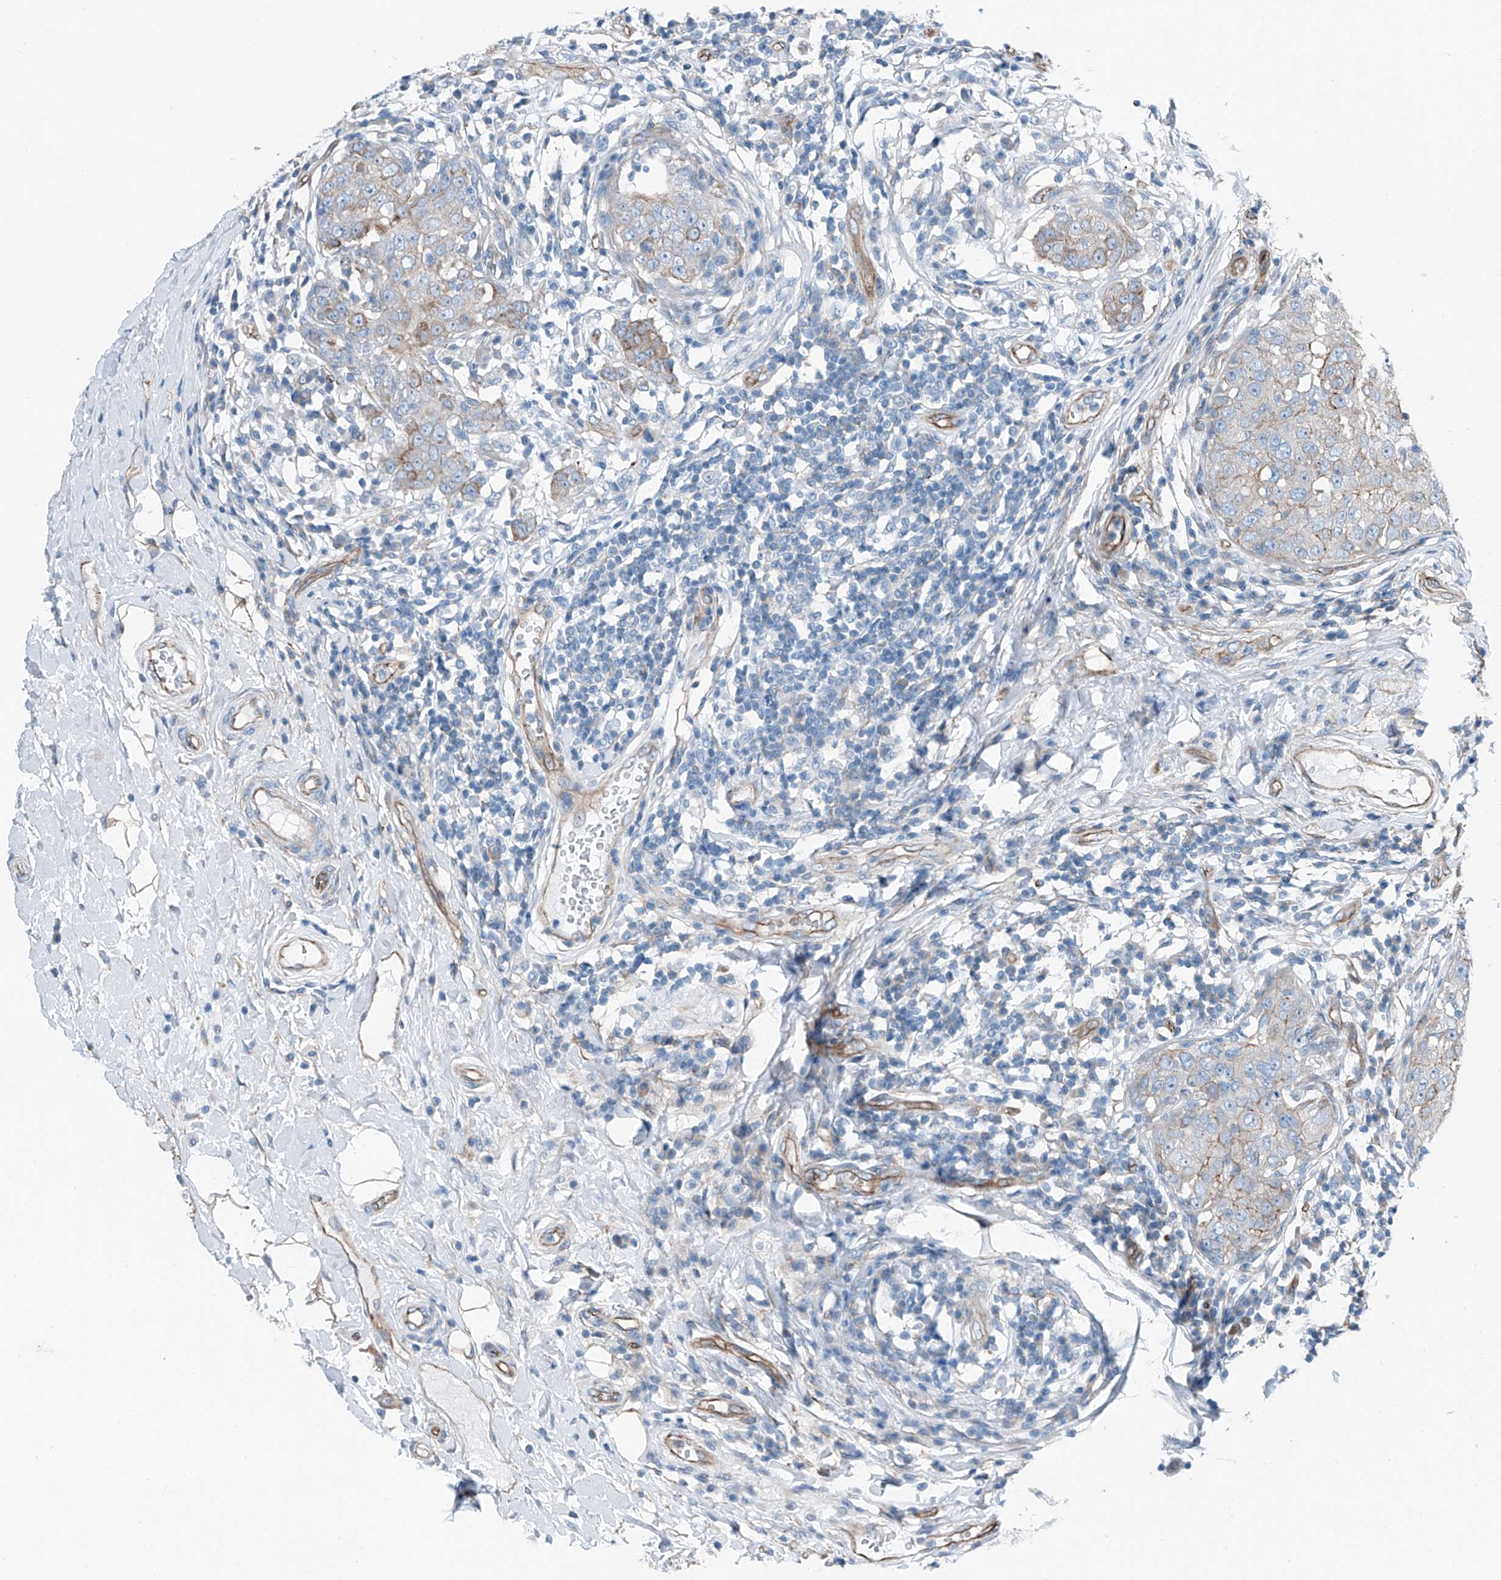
{"staining": {"intensity": "weak", "quantity": "<25%", "location": "cytoplasmic/membranous"}, "tissue": "breast cancer", "cell_type": "Tumor cells", "image_type": "cancer", "snomed": [{"axis": "morphology", "description": "Duct carcinoma"}, {"axis": "topography", "description": "Breast"}], "caption": "This is an immunohistochemistry (IHC) histopathology image of human breast cancer (intraductal carcinoma). There is no positivity in tumor cells.", "gene": "THEMIS2", "patient": {"sex": "female", "age": 27}}